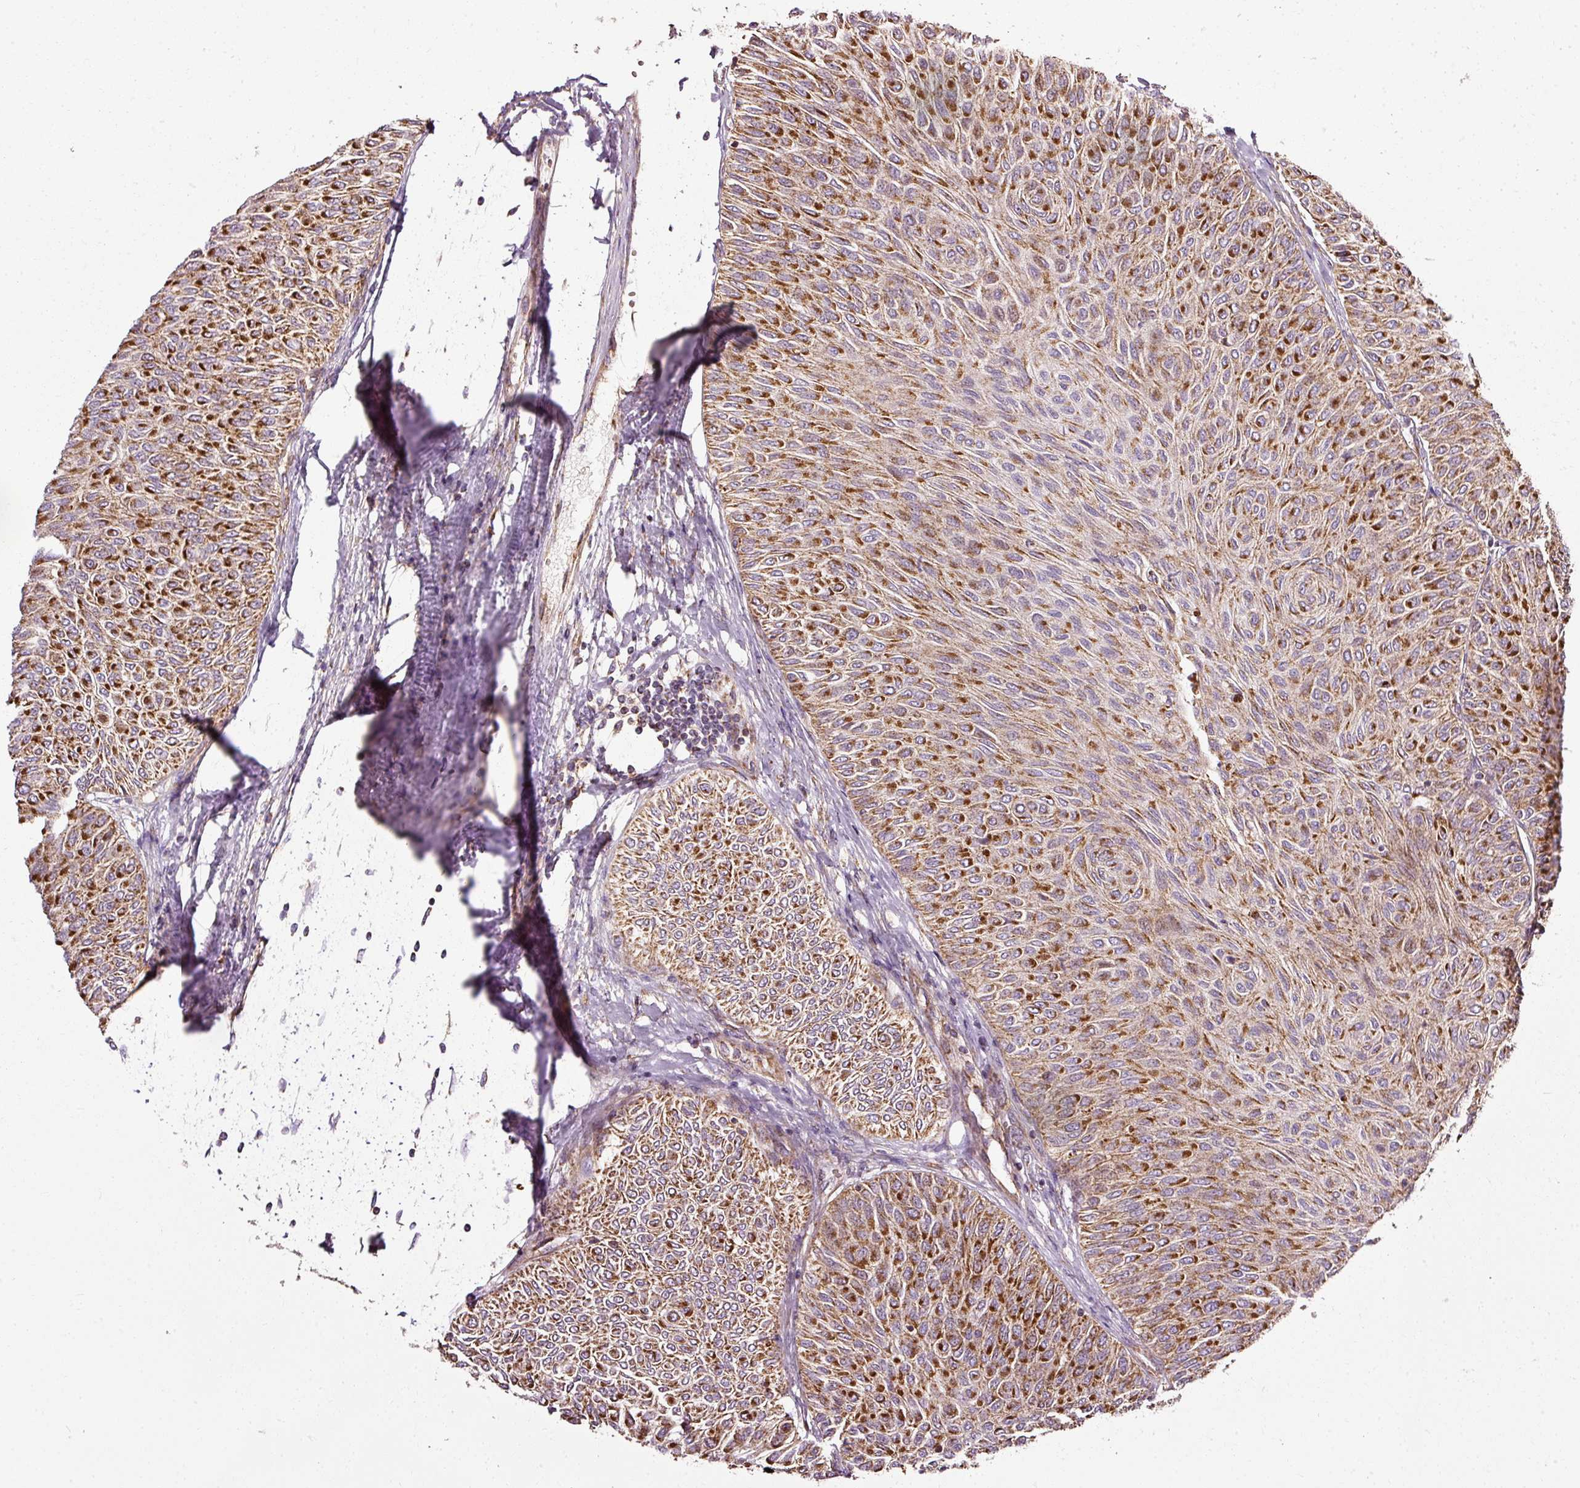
{"staining": {"intensity": "strong", "quantity": ">75%", "location": "cytoplasmic/membranous"}, "tissue": "urothelial cancer", "cell_type": "Tumor cells", "image_type": "cancer", "snomed": [{"axis": "morphology", "description": "Urothelial carcinoma, Low grade"}, {"axis": "topography", "description": "Urinary bladder"}], "caption": "Low-grade urothelial carcinoma stained with DAB immunohistochemistry (IHC) reveals high levels of strong cytoplasmic/membranous staining in approximately >75% of tumor cells.", "gene": "ISCU", "patient": {"sex": "male", "age": 78}}